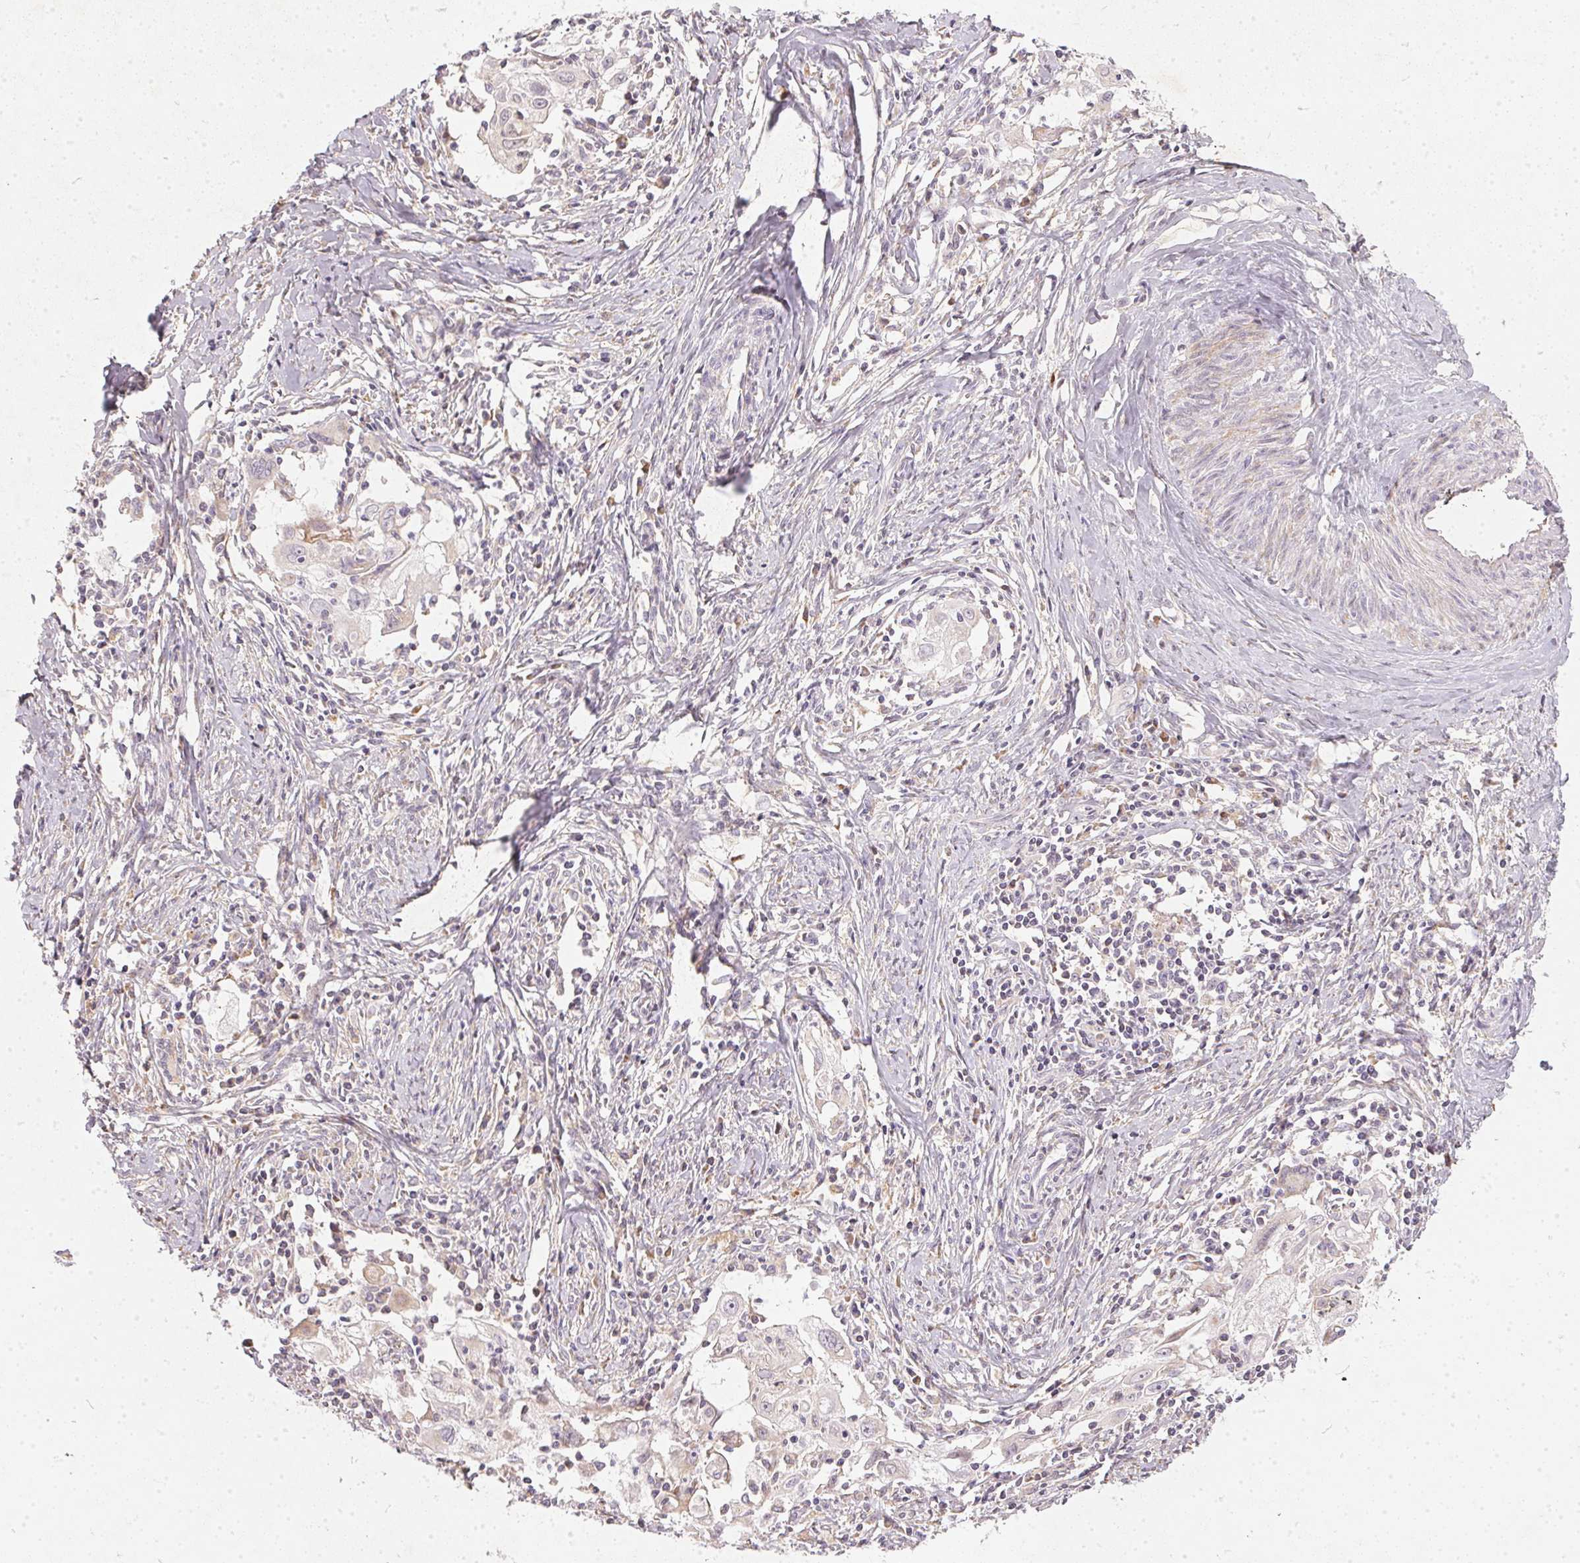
{"staining": {"intensity": "negative", "quantity": "none", "location": "none"}, "tissue": "cervical cancer", "cell_type": "Tumor cells", "image_type": "cancer", "snomed": [{"axis": "morphology", "description": "Squamous cell carcinoma, NOS"}, {"axis": "topography", "description": "Cervix"}], "caption": "Tumor cells are negative for brown protein staining in cervical cancer (squamous cell carcinoma). (DAB IHC with hematoxylin counter stain).", "gene": "VWA5B2", "patient": {"sex": "female", "age": 30}}